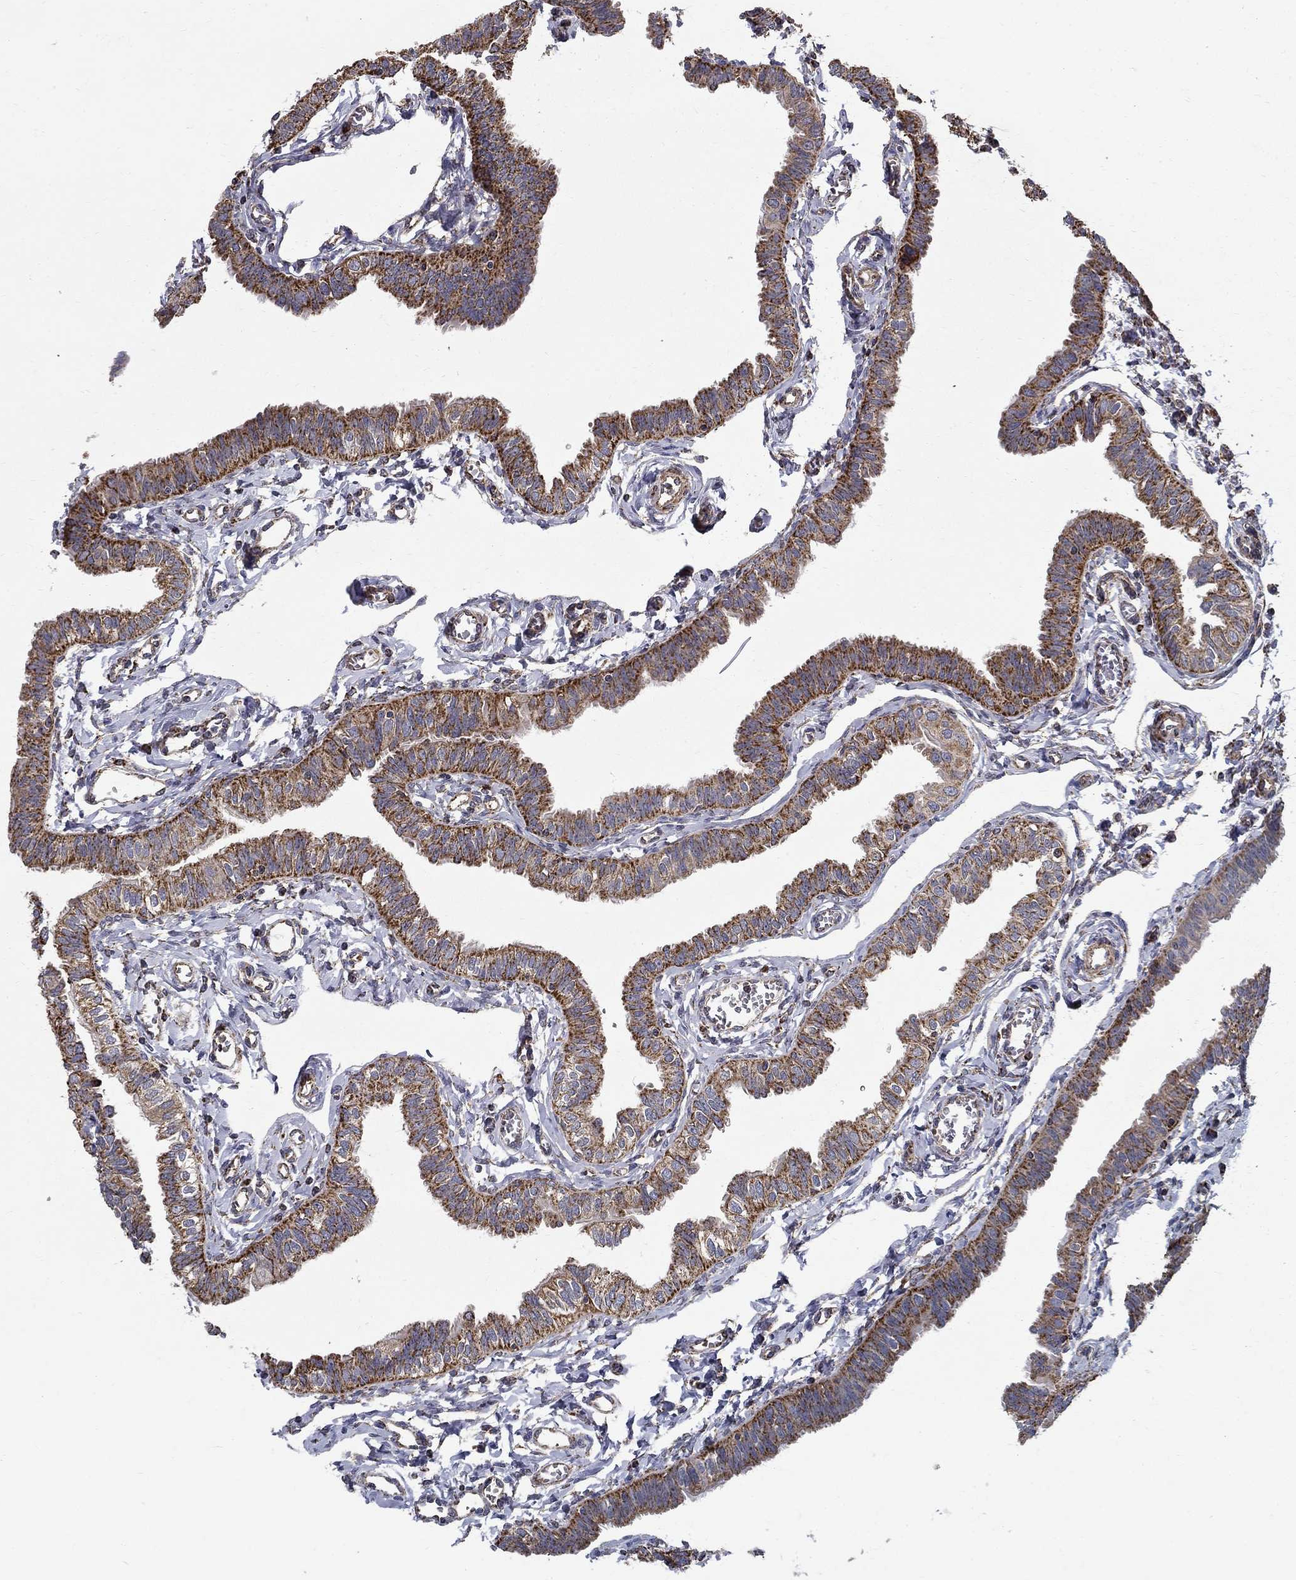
{"staining": {"intensity": "strong", "quantity": ">75%", "location": "cytoplasmic/membranous"}, "tissue": "fallopian tube", "cell_type": "Glandular cells", "image_type": "normal", "snomed": [{"axis": "morphology", "description": "Normal tissue, NOS"}, {"axis": "topography", "description": "Fallopian tube"}], "caption": "Immunohistochemical staining of normal human fallopian tube exhibits high levels of strong cytoplasmic/membranous positivity in about >75% of glandular cells.", "gene": "NDUFS8", "patient": {"sex": "female", "age": 54}}